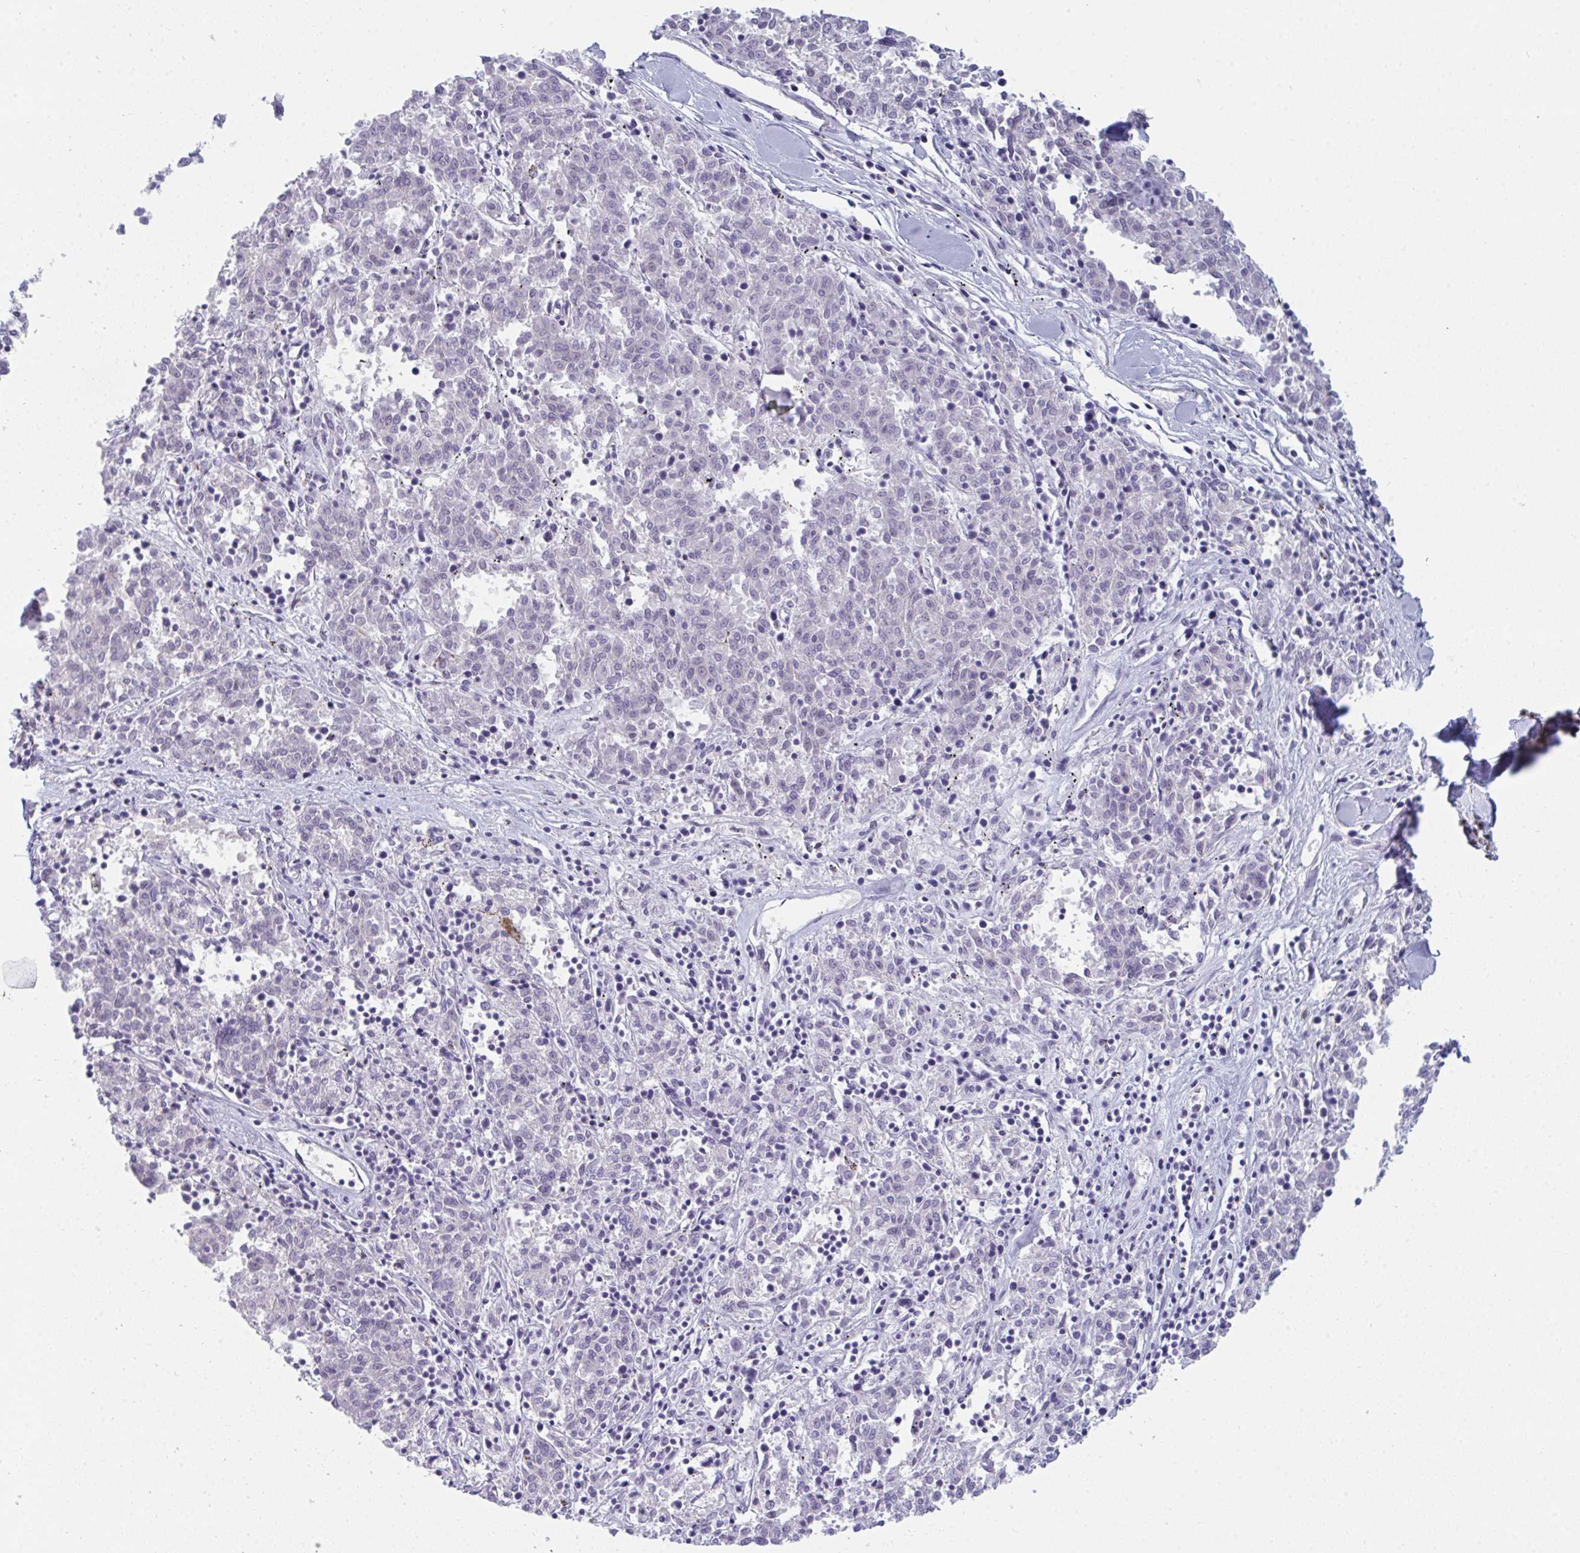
{"staining": {"intensity": "negative", "quantity": "none", "location": "none"}, "tissue": "melanoma", "cell_type": "Tumor cells", "image_type": "cancer", "snomed": [{"axis": "morphology", "description": "Malignant melanoma, NOS"}, {"axis": "topography", "description": "Skin"}], "caption": "Immunohistochemistry photomicrograph of human malignant melanoma stained for a protein (brown), which reveals no expression in tumor cells.", "gene": "PRR14", "patient": {"sex": "female", "age": 72}}